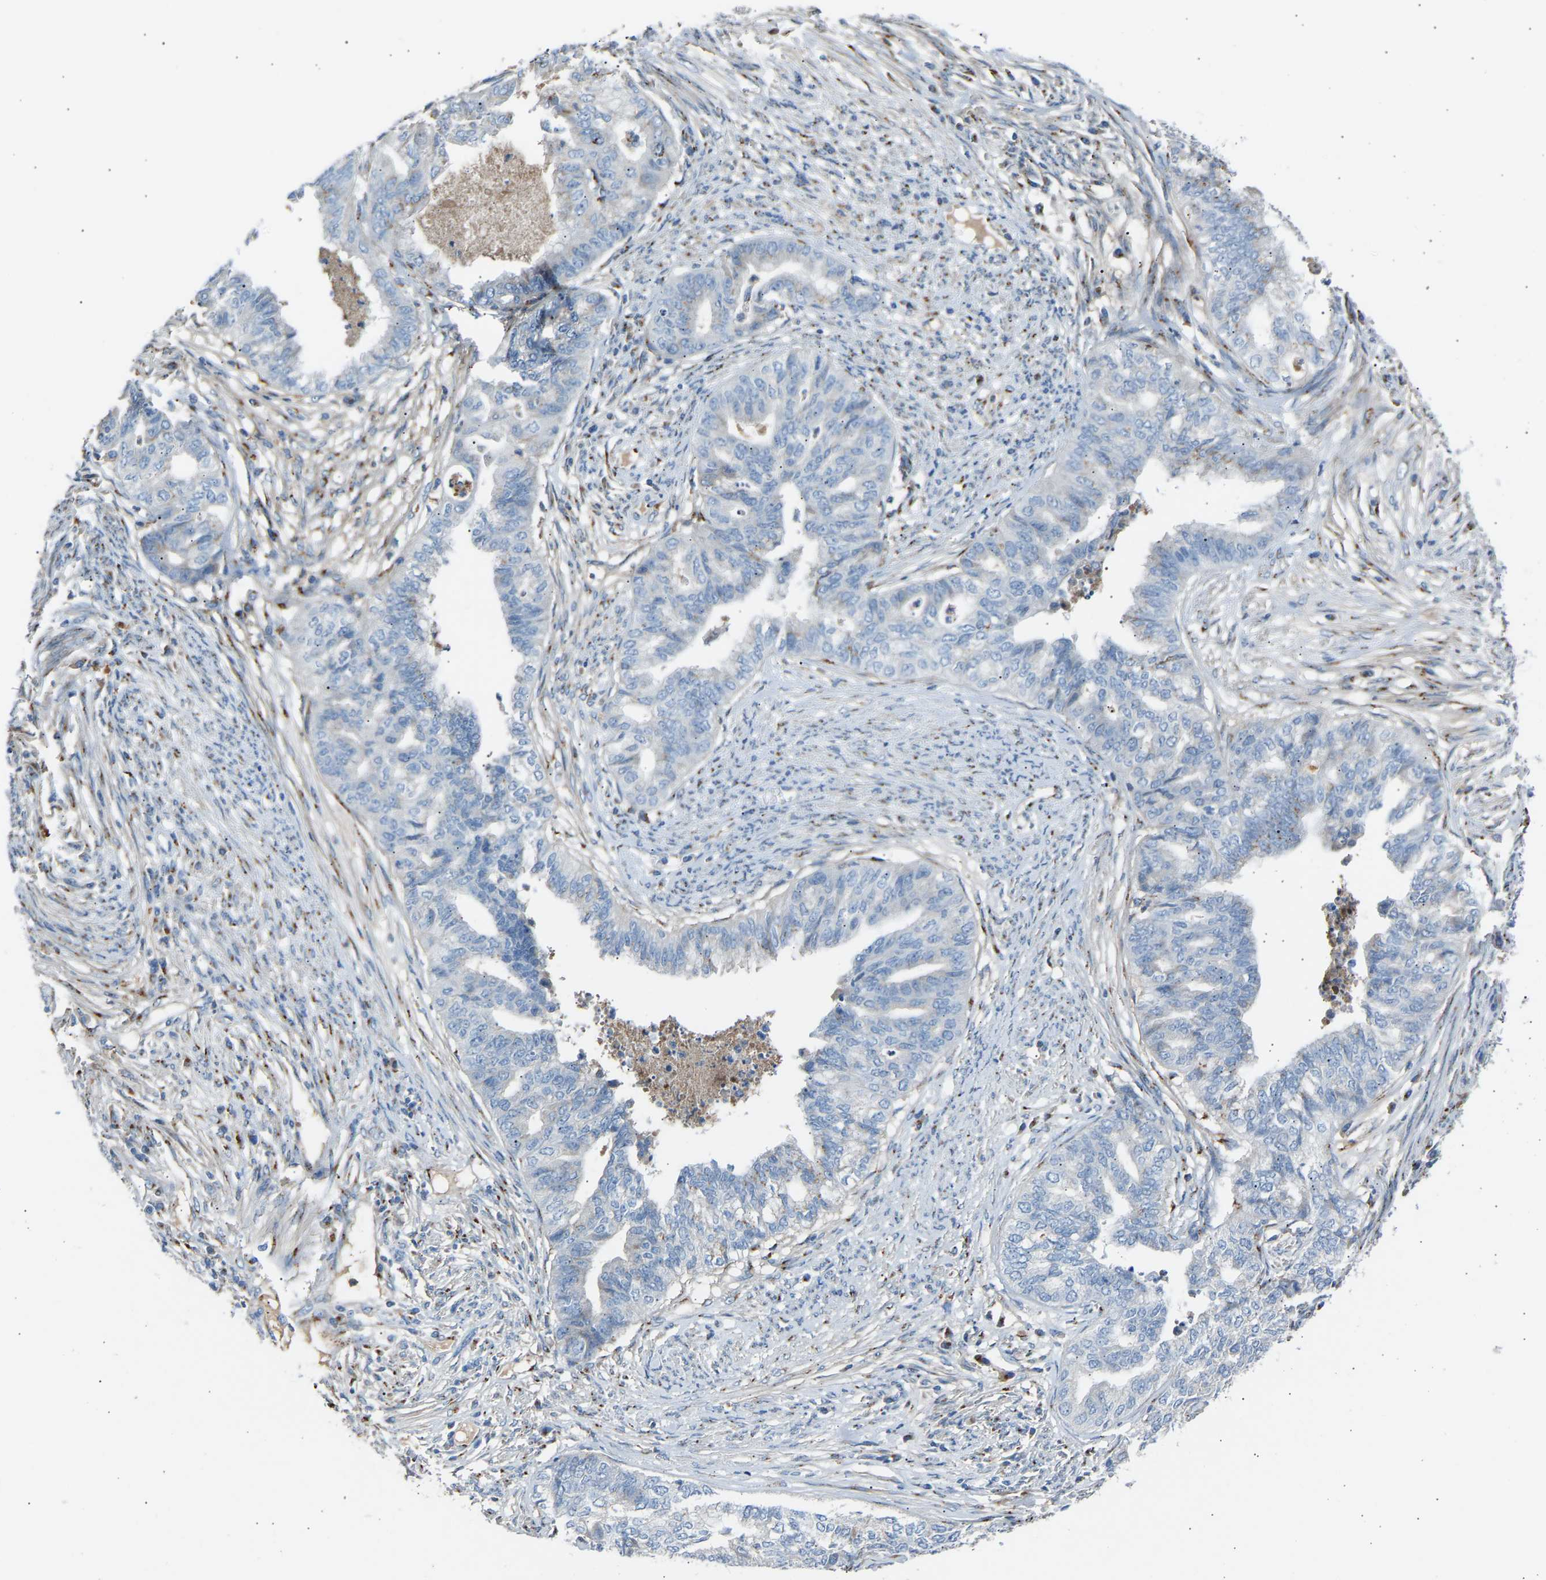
{"staining": {"intensity": "negative", "quantity": "none", "location": "none"}, "tissue": "endometrial cancer", "cell_type": "Tumor cells", "image_type": "cancer", "snomed": [{"axis": "morphology", "description": "Adenocarcinoma, NOS"}, {"axis": "topography", "description": "Endometrium"}], "caption": "Tumor cells show no significant protein staining in endometrial cancer (adenocarcinoma). Nuclei are stained in blue.", "gene": "CYREN", "patient": {"sex": "female", "age": 79}}